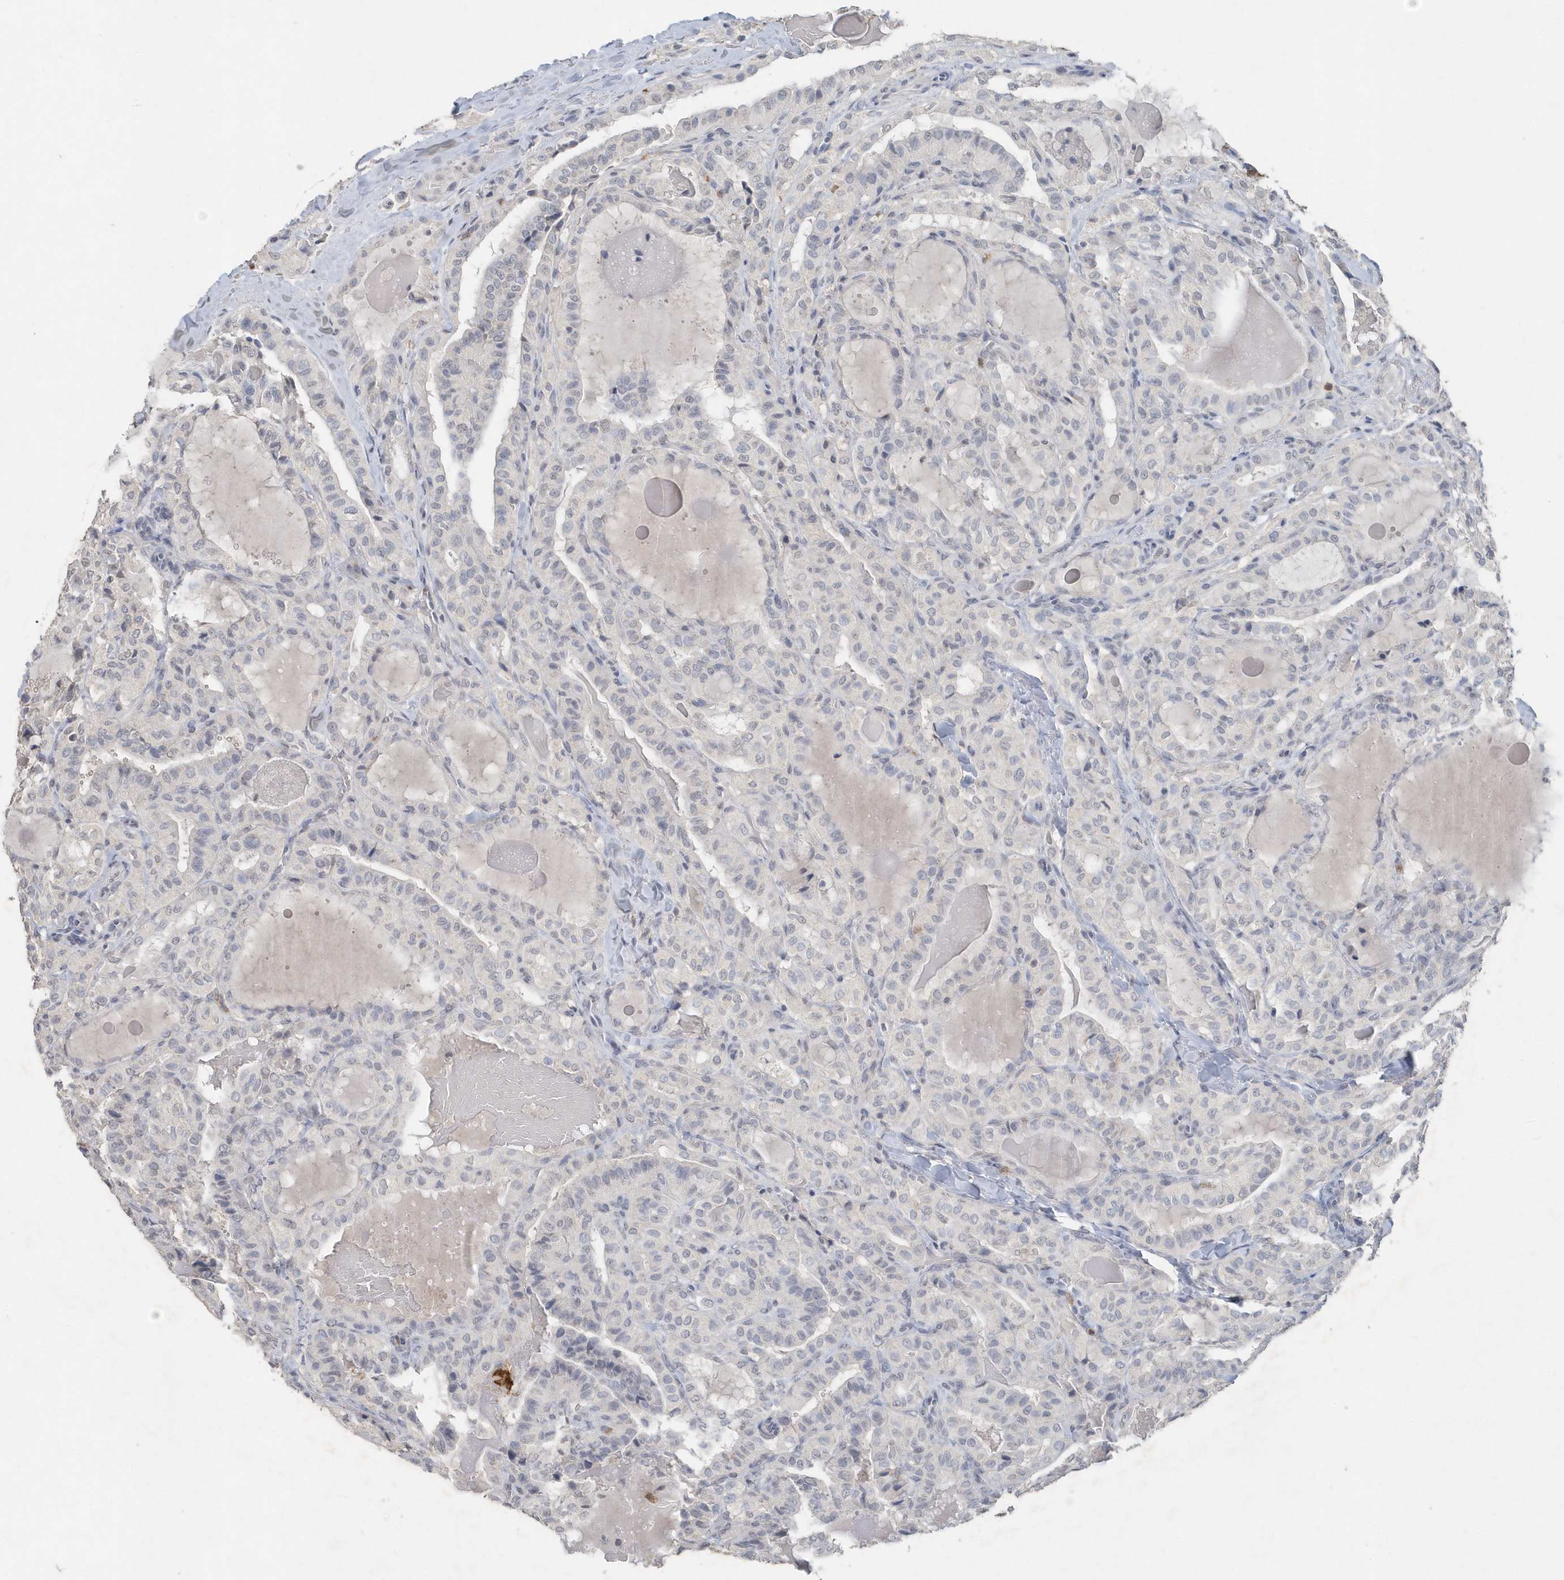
{"staining": {"intensity": "negative", "quantity": "none", "location": "none"}, "tissue": "thyroid cancer", "cell_type": "Tumor cells", "image_type": "cancer", "snomed": [{"axis": "morphology", "description": "Papillary adenocarcinoma, NOS"}, {"axis": "topography", "description": "Thyroid gland"}], "caption": "IHC of thyroid papillary adenocarcinoma reveals no staining in tumor cells.", "gene": "PDCD1", "patient": {"sex": "male", "age": 77}}